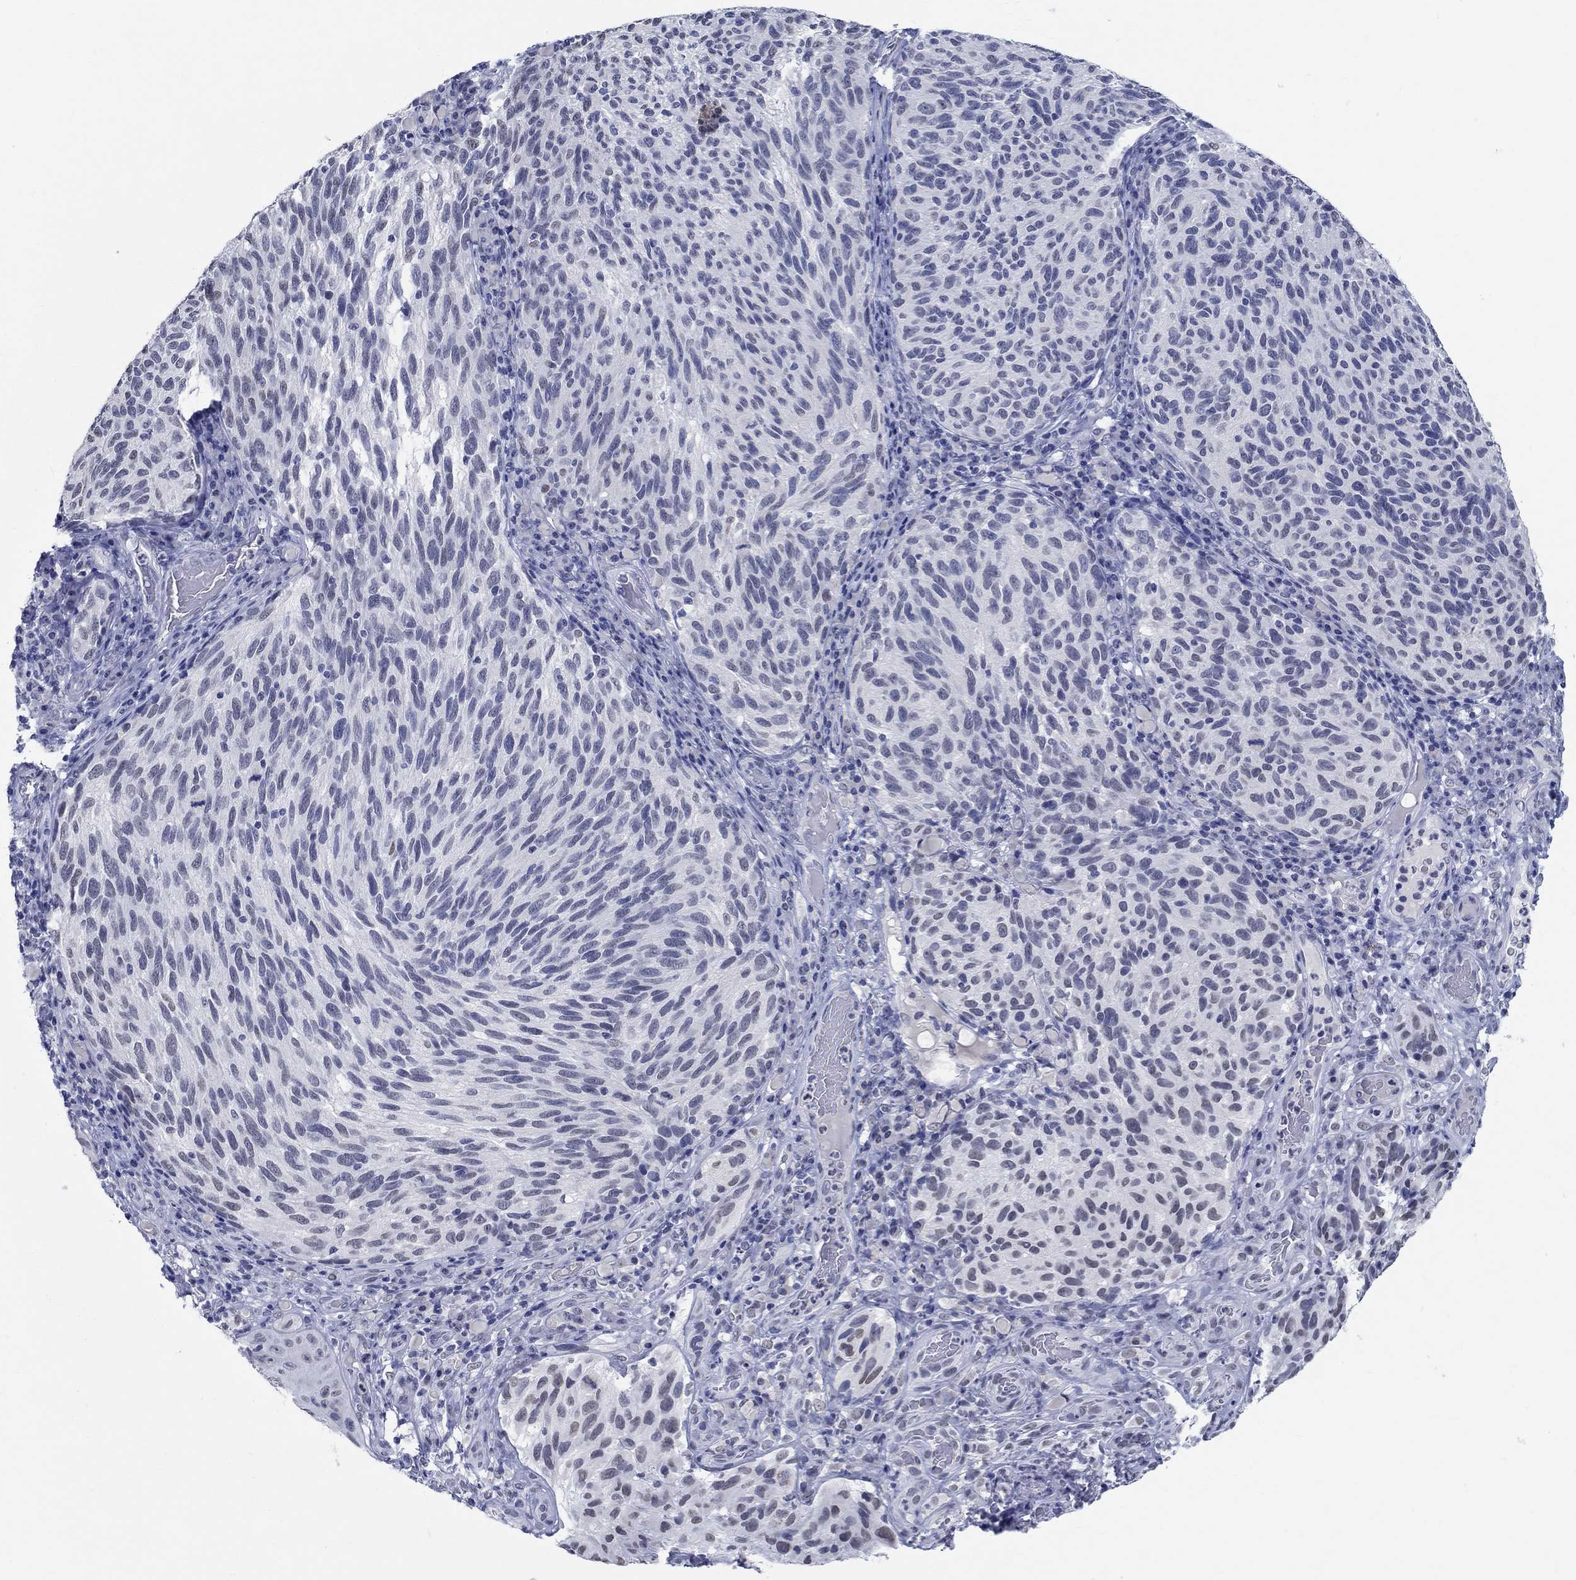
{"staining": {"intensity": "negative", "quantity": "none", "location": "none"}, "tissue": "melanoma", "cell_type": "Tumor cells", "image_type": "cancer", "snomed": [{"axis": "morphology", "description": "Malignant melanoma, NOS"}, {"axis": "topography", "description": "Skin"}], "caption": "This is an immunohistochemistry micrograph of human melanoma. There is no staining in tumor cells.", "gene": "ANKS1B", "patient": {"sex": "female", "age": 73}}